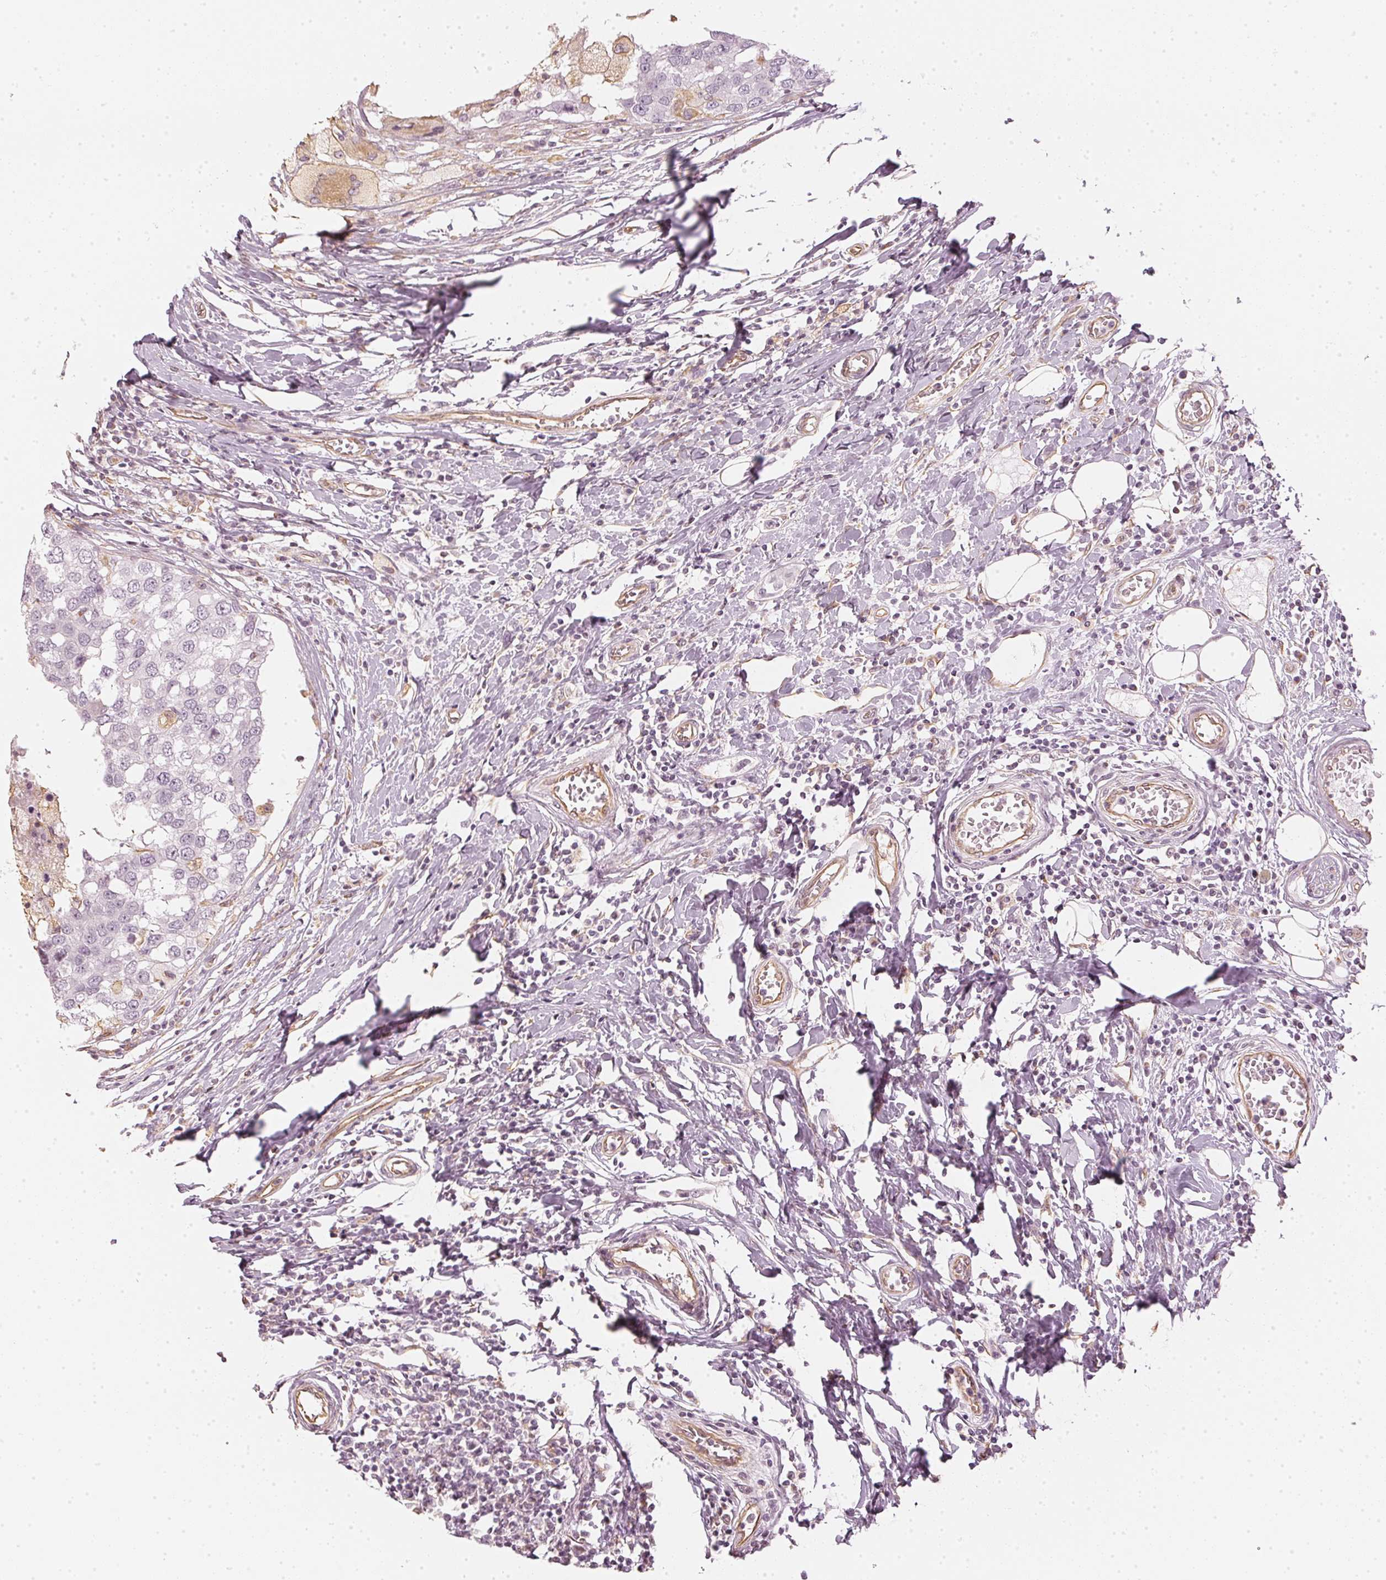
{"staining": {"intensity": "negative", "quantity": "none", "location": "none"}, "tissue": "breast cancer", "cell_type": "Tumor cells", "image_type": "cancer", "snomed": [{"axis": "morphology", "description": "Duct carcinoma"}, {"axis": "topography", "description": "Breast"}], "caption": "Tumor cells show no significant staining in breast cancer (invasive ductal carcinoma).", "gene": "APLP1", "patient": {"sex": "female", "age": 27}}